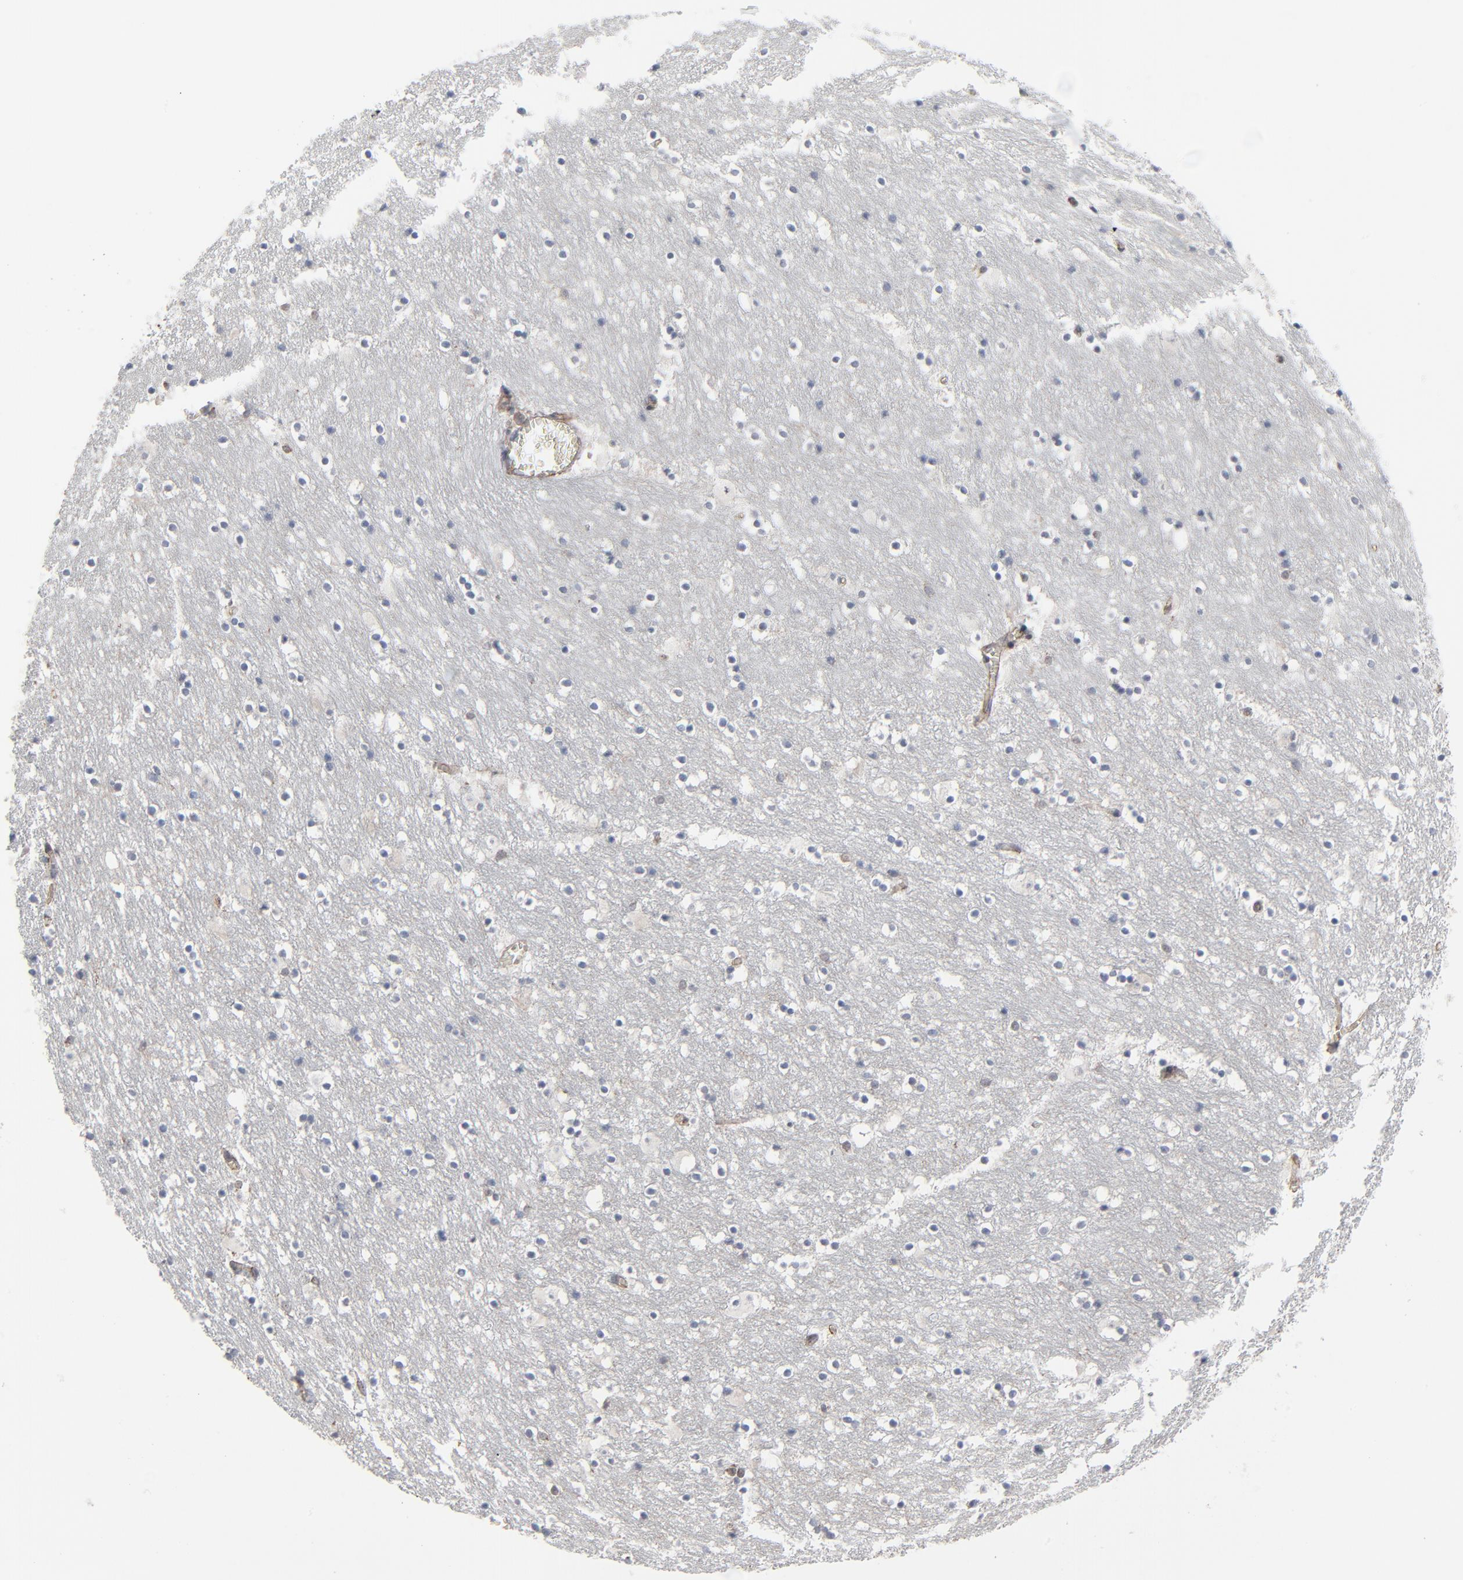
{"staining": {"intensity": "negative", "quantity": "none", "location": "none"}, "tissue": "caudate", "cell_type": "Glial cells", "image_type": "normal", "snomed": [{"axis": "morphology", "description": "Normal tissue, NOS"}, {"axis": "topography", "description": "Lateral ventricle wall"}], "caption": "Histopathology image shows no protein staining in glial cells of normal caudate. (Stains: DAB IHC with hematoxylin counter stain, Microscopy: brightfield microscopy at high magnification).", "gene": "CTNND1", "patient": {"sex": "male", "age": 45}}